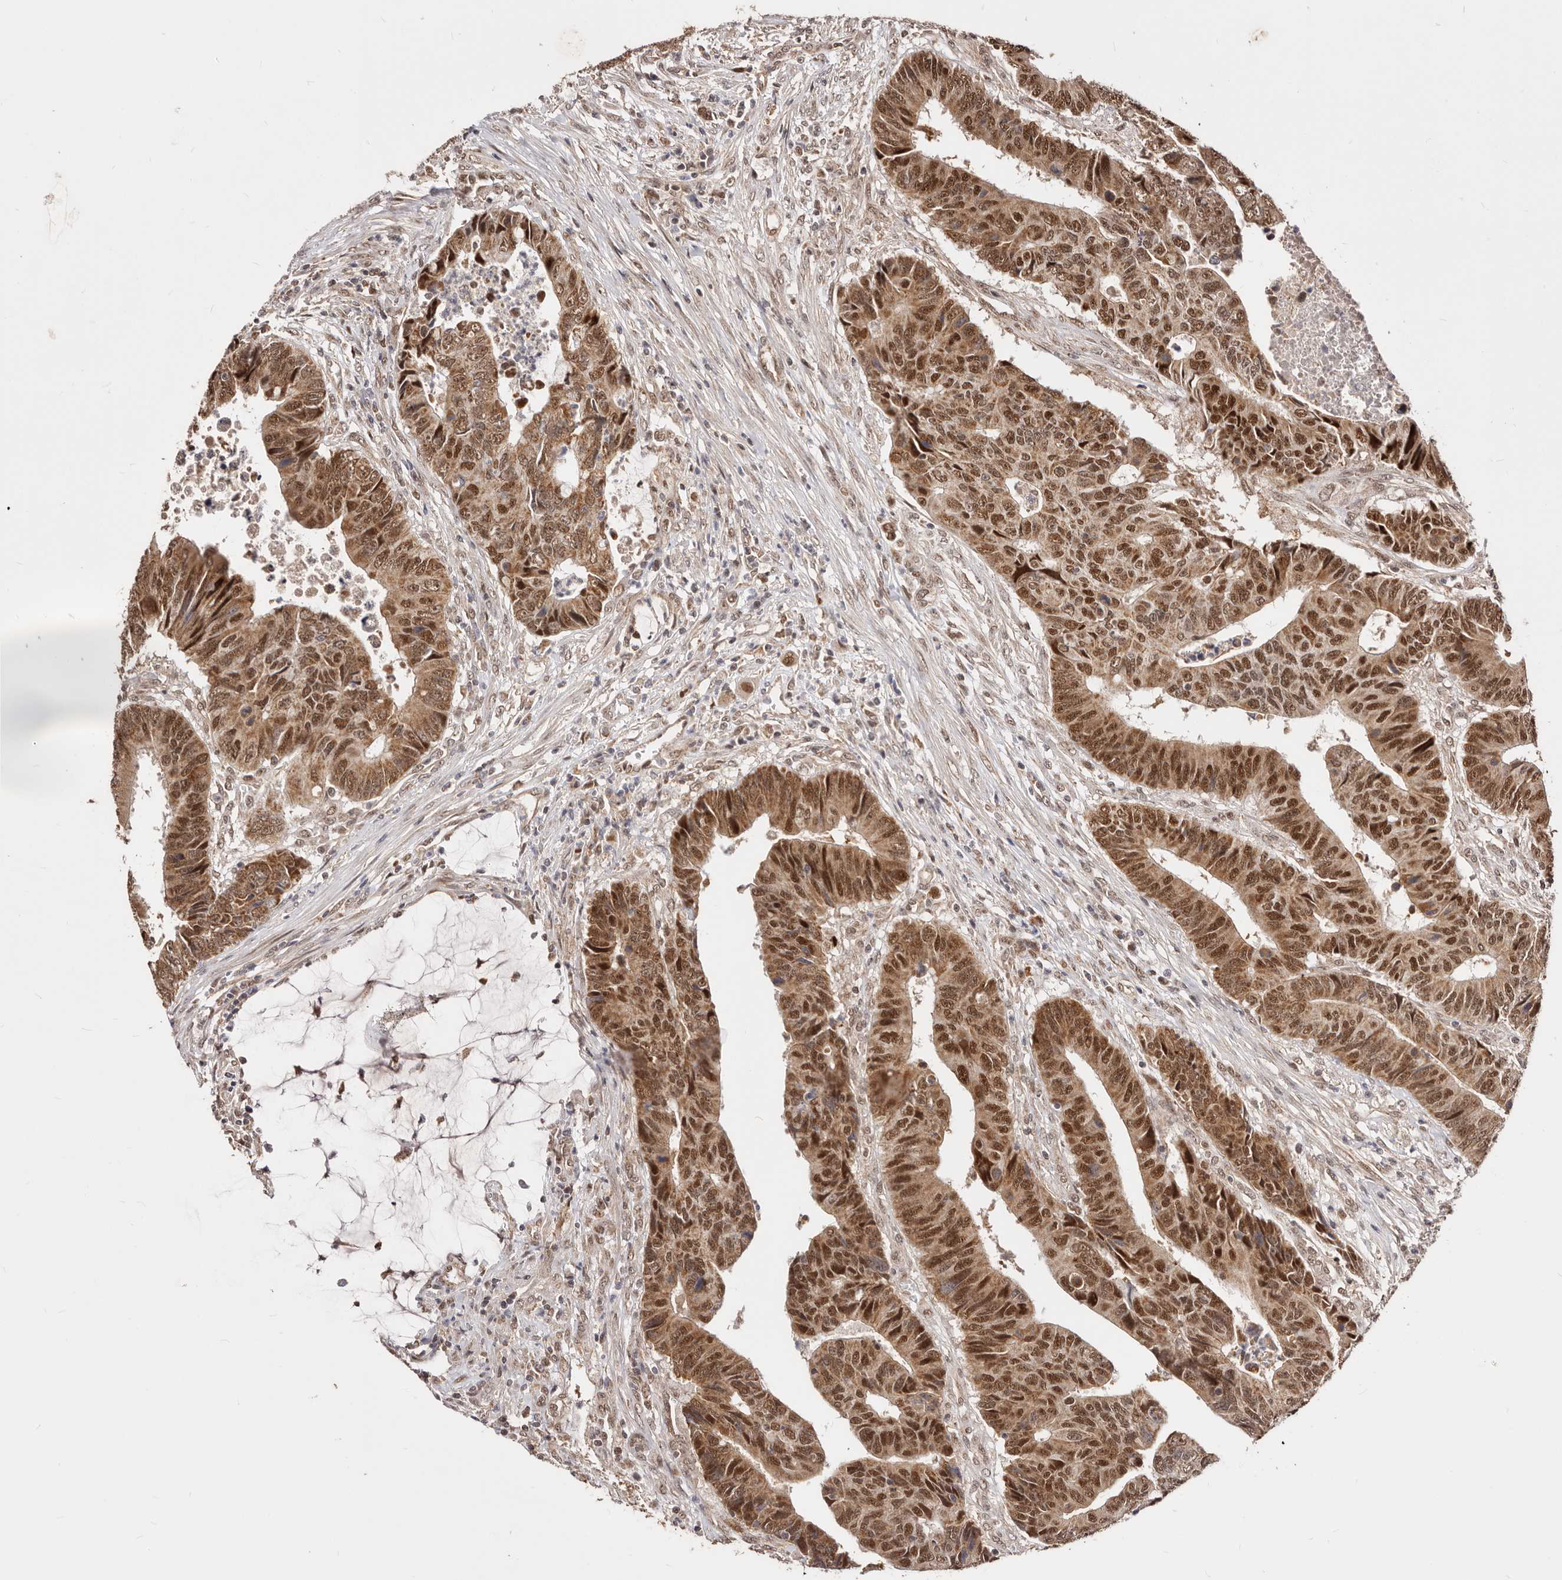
{"staining": {"intensity": "strong", "quantity": ">75%", "location": "cytoplasmic/membranous,nuclear"}, "tissue": "colorectal cancer", "cell_type": "Tumor cells", "image_type": "cancer", "snomed": [{"axis": "morphology", "description": "Adenocarcinoma, NOS"}, {"axis": "topography", "description": "Rectum"}], "caption": "Strong cytoplasmic/membranous and nuclear protein expression is present in approximately >75% of tumor cells in colorectal cancer.", "gene": "SEC14L1", "patient": {"sex": "male", "age": 84}}